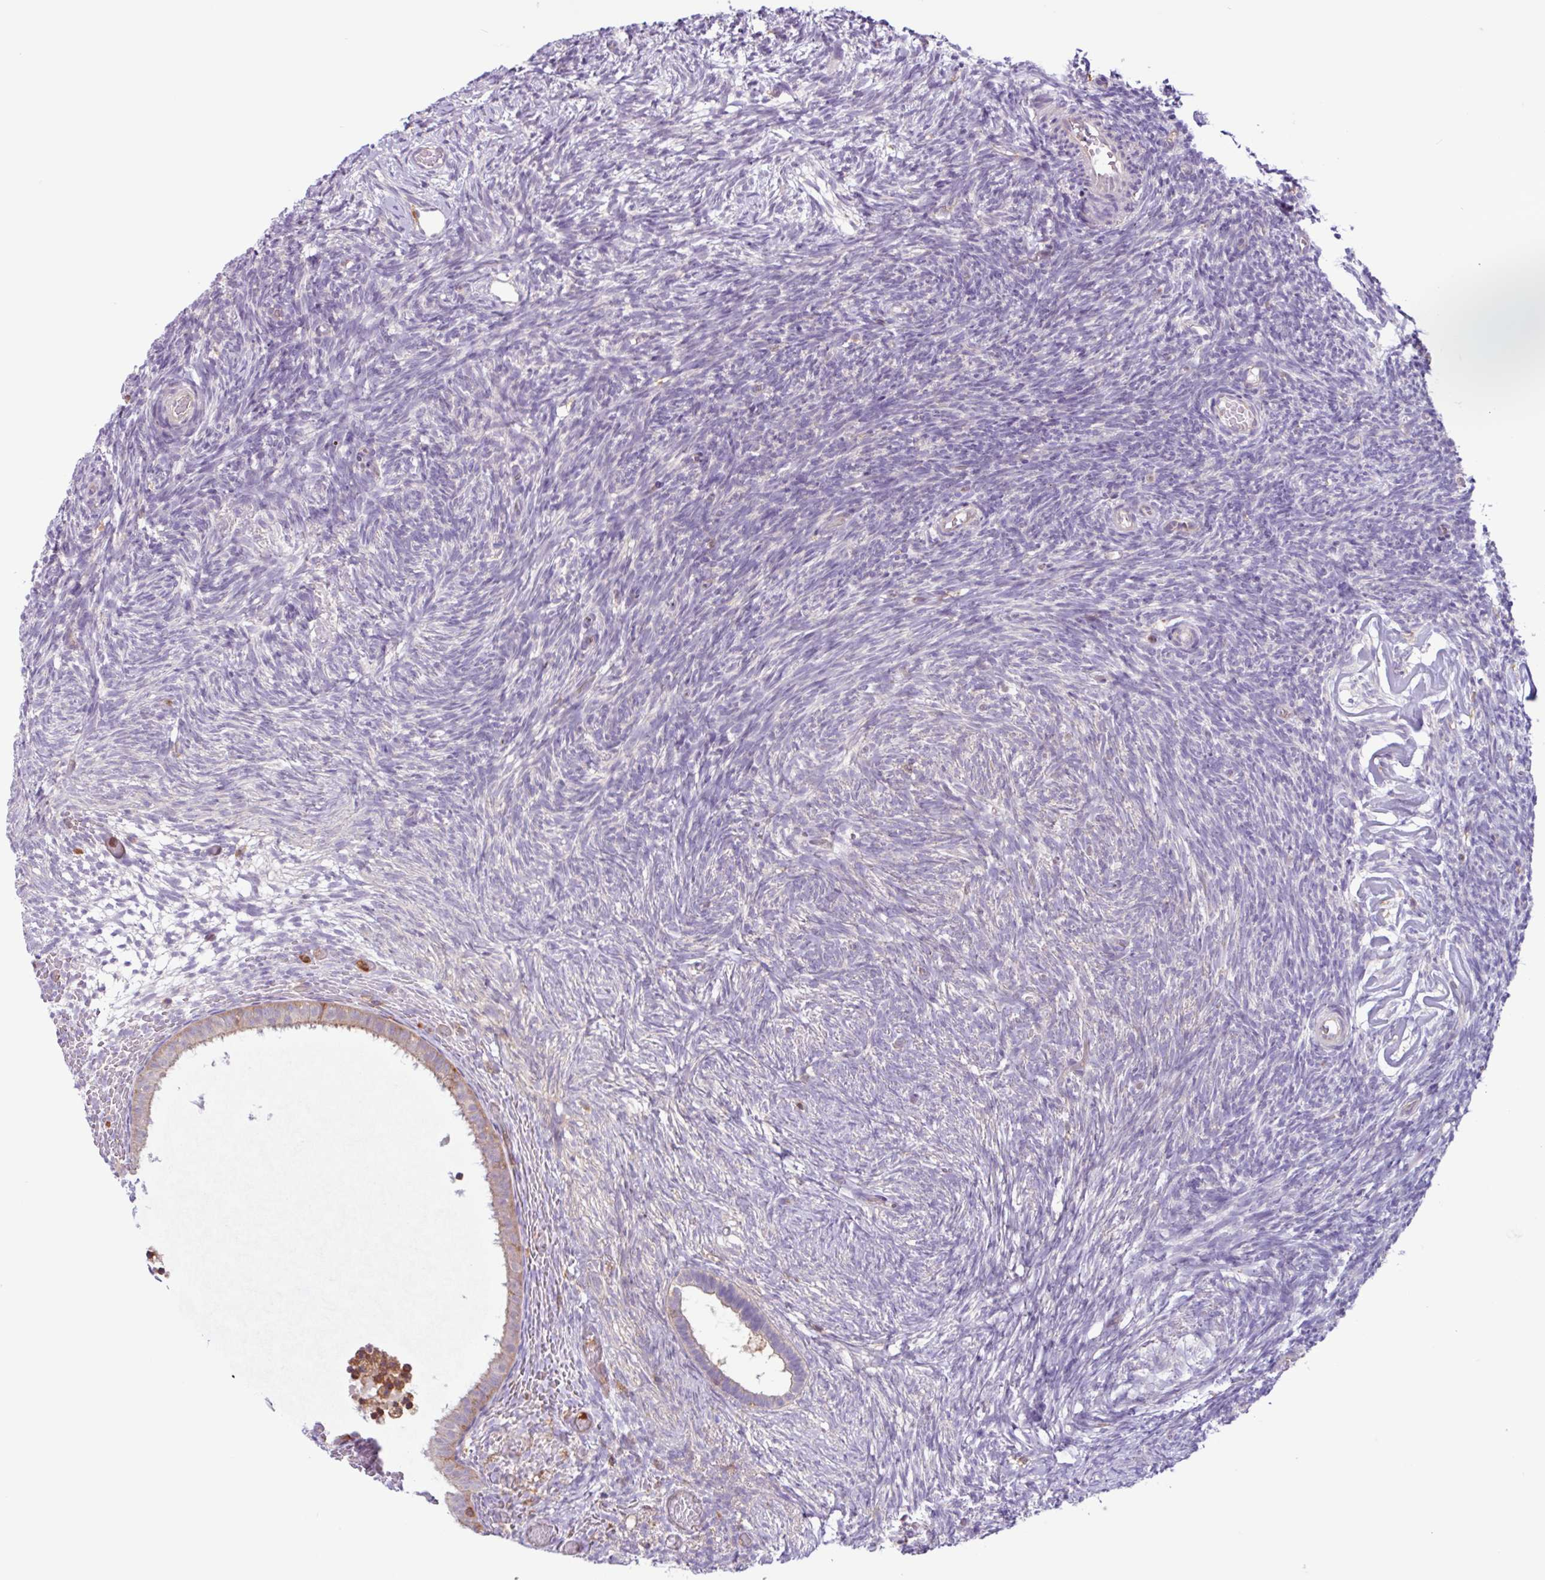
{"staining": {"intensity": "weak", "quantity": "25%-75%", "location": "cytoplasmic/membranous"}, "tissue": "ovary", "cell_type": "Follicle cells", "image_type": "normal", "snomed": [{"axis": "morphology", "description": "Normal tissue, NOS"}, {"axis": "topography", "description": "Ovary"}], "caption": "High-power microscopy captured an IHC histopathology image of unremarkable ovary, revealing weak cytoplasmic/membranous expression in approximately 25%-75% of follicle cells.", "gene": "ACTR3B", "patient": {"sex": "female", "age": 39}}